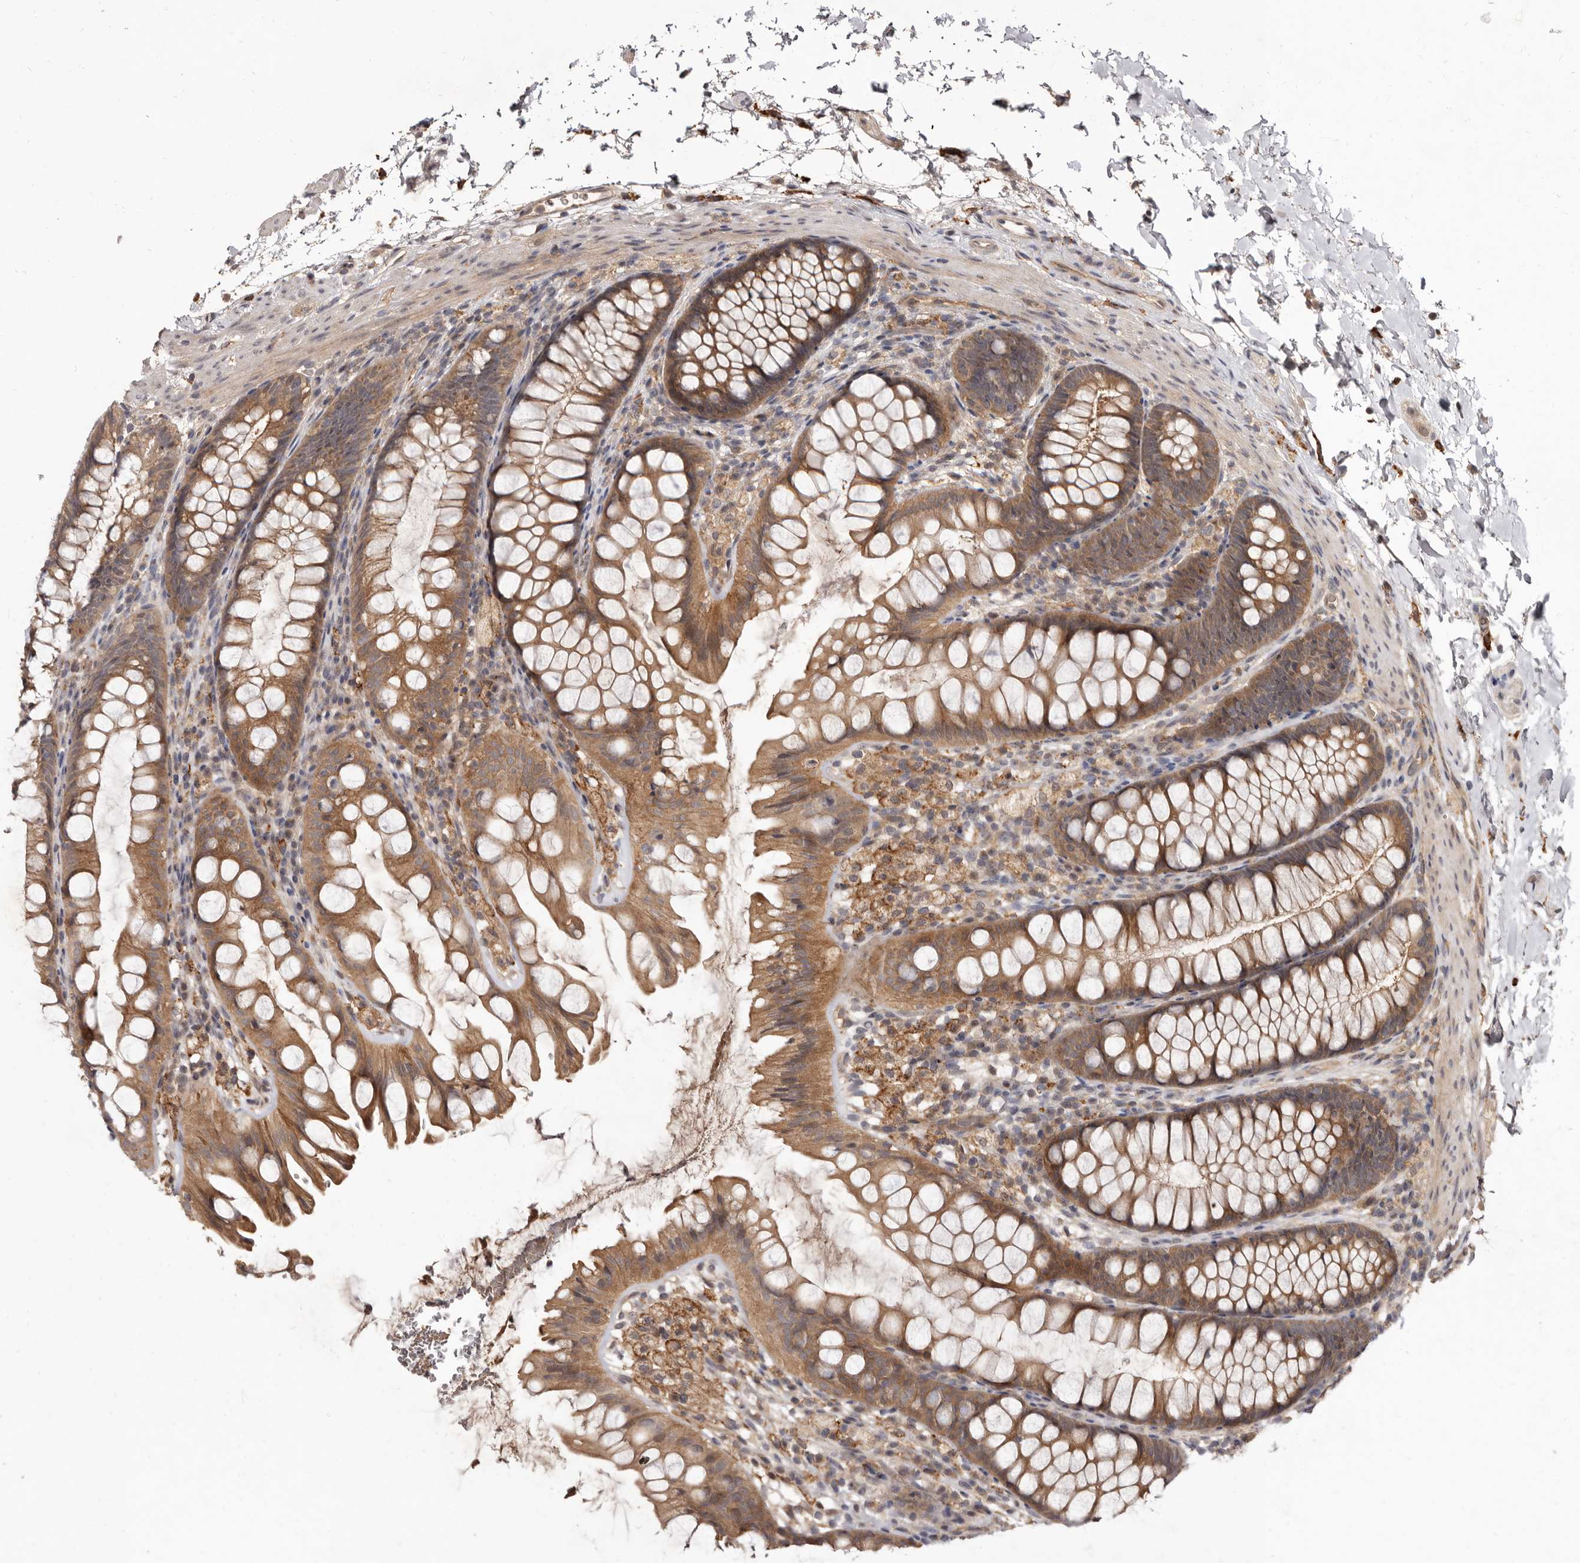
{"staining": {"intensity": "moderate", "quantity": ">75%", "location": "cytoplasmic/membranous"}, "tissue": "colon", "cell_type": "Endothelial cells", "image_type": "normal", "snomed": [{"axis": "morphology", "description": "Normal tissue, NOS"}, {"axis": "topography", "description": "Colon"}], "caption": "High-magnification brightfield microscopy of benign colon stained with DAB (3,3'-diaminobenzidine) (brown) and counterstained with hematoxylin (blue). endothelial cells exhibit moderate cytoplasmic/membranous staining is appreciated in about>75% of cells.", "gene": "INAVA", "patient": {"sex": "female", "age": 62}}